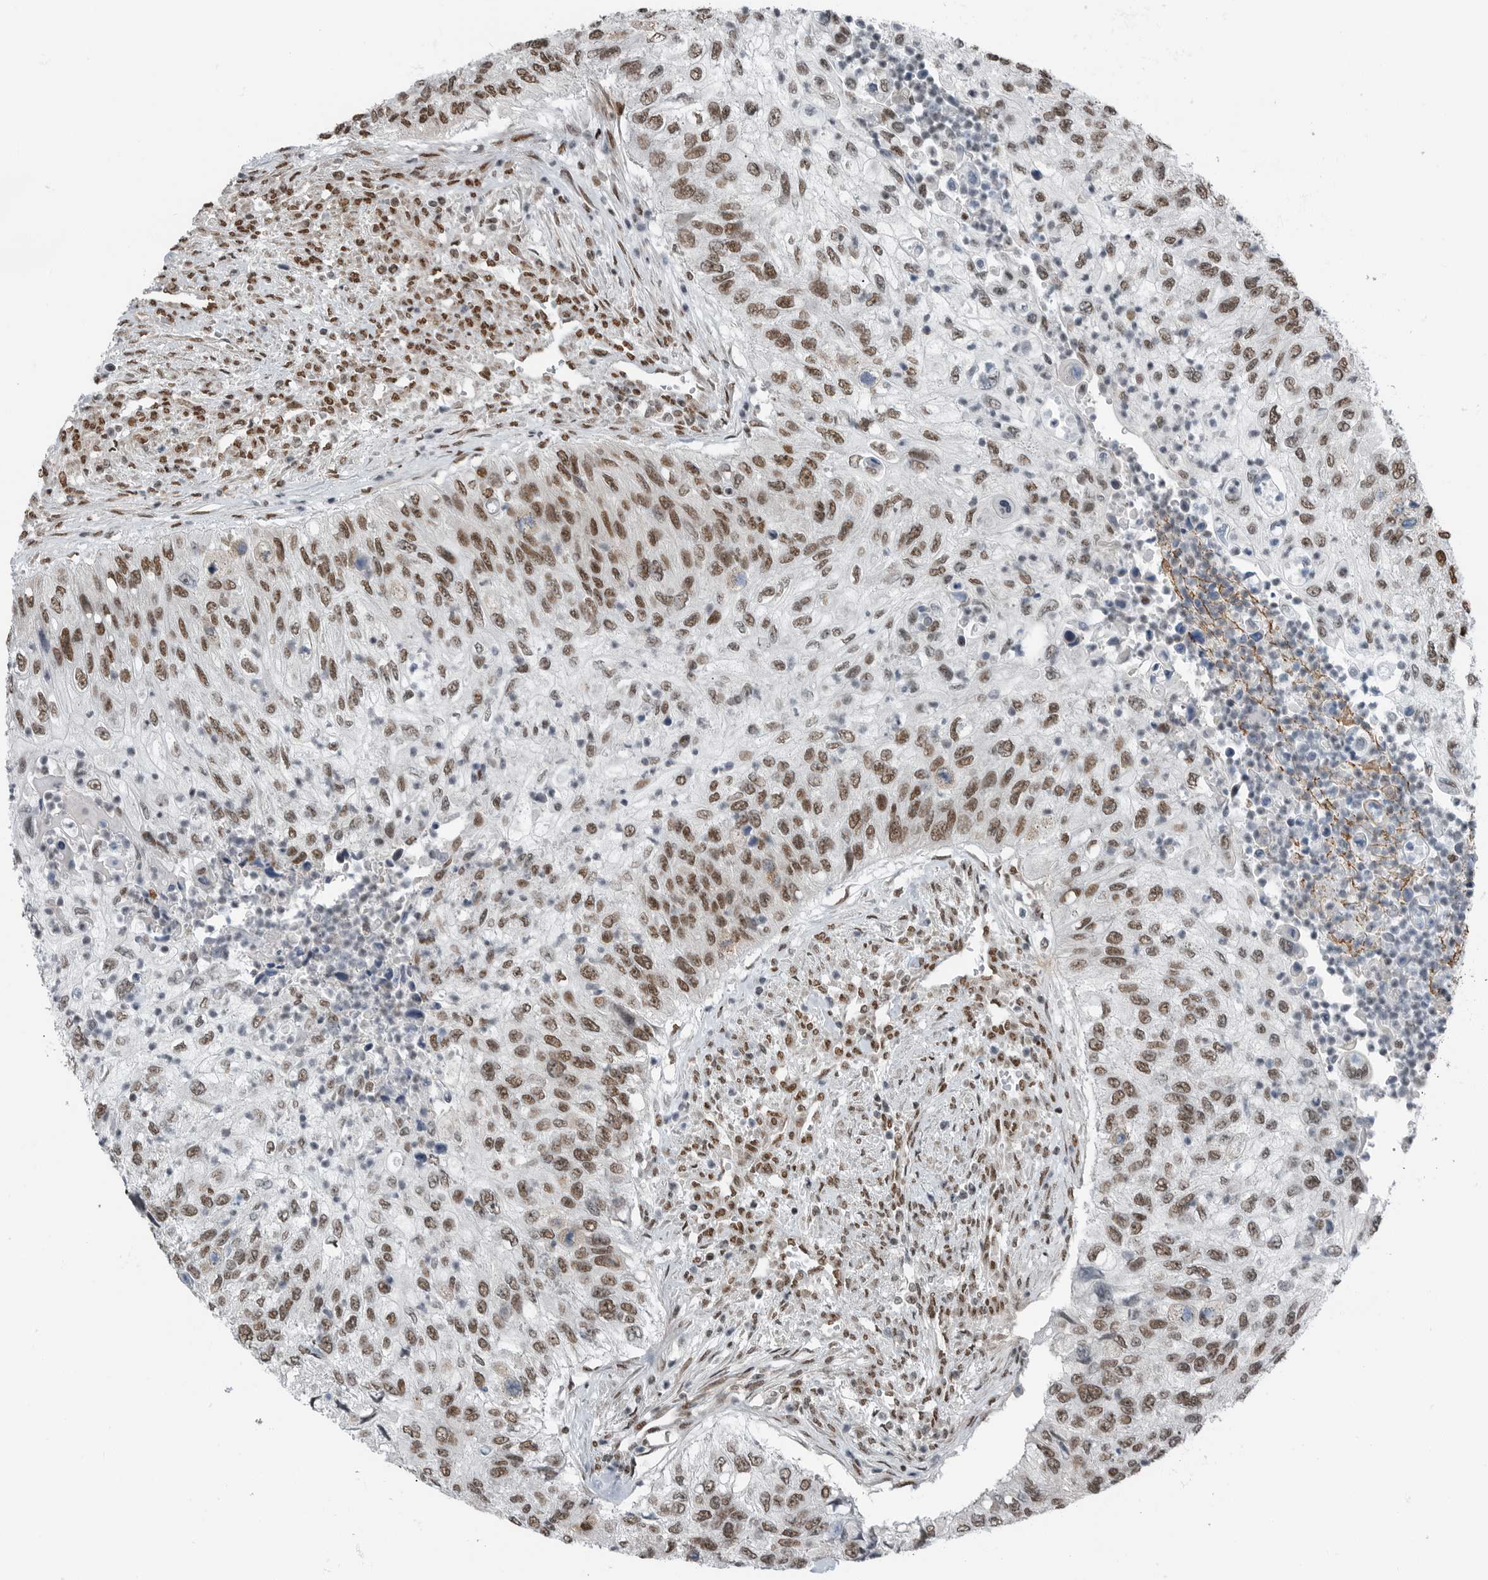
{"staining": {"intensity": "moderate", "quantity": ">75%", "location": "nuclear"}, "tissue": "urothelial cancer", "cell_type": "Tumor cells", "image_type": "cancer", "snomed": [{"axis": "morphology", "description": "Urothelial carcinoma, High grade"}, {"axis": "topography", "description": "Urinary bladder"}], "caption": "An immunohistochemistry (IHC) photomicrograph of tumor tissue is shown. Protein staining in brown highlights moderate nuclear positivity in urothelial cancer within tumor cells.", "gene": "BLZF1", "patient": {"sex": "female", "age": 60}}